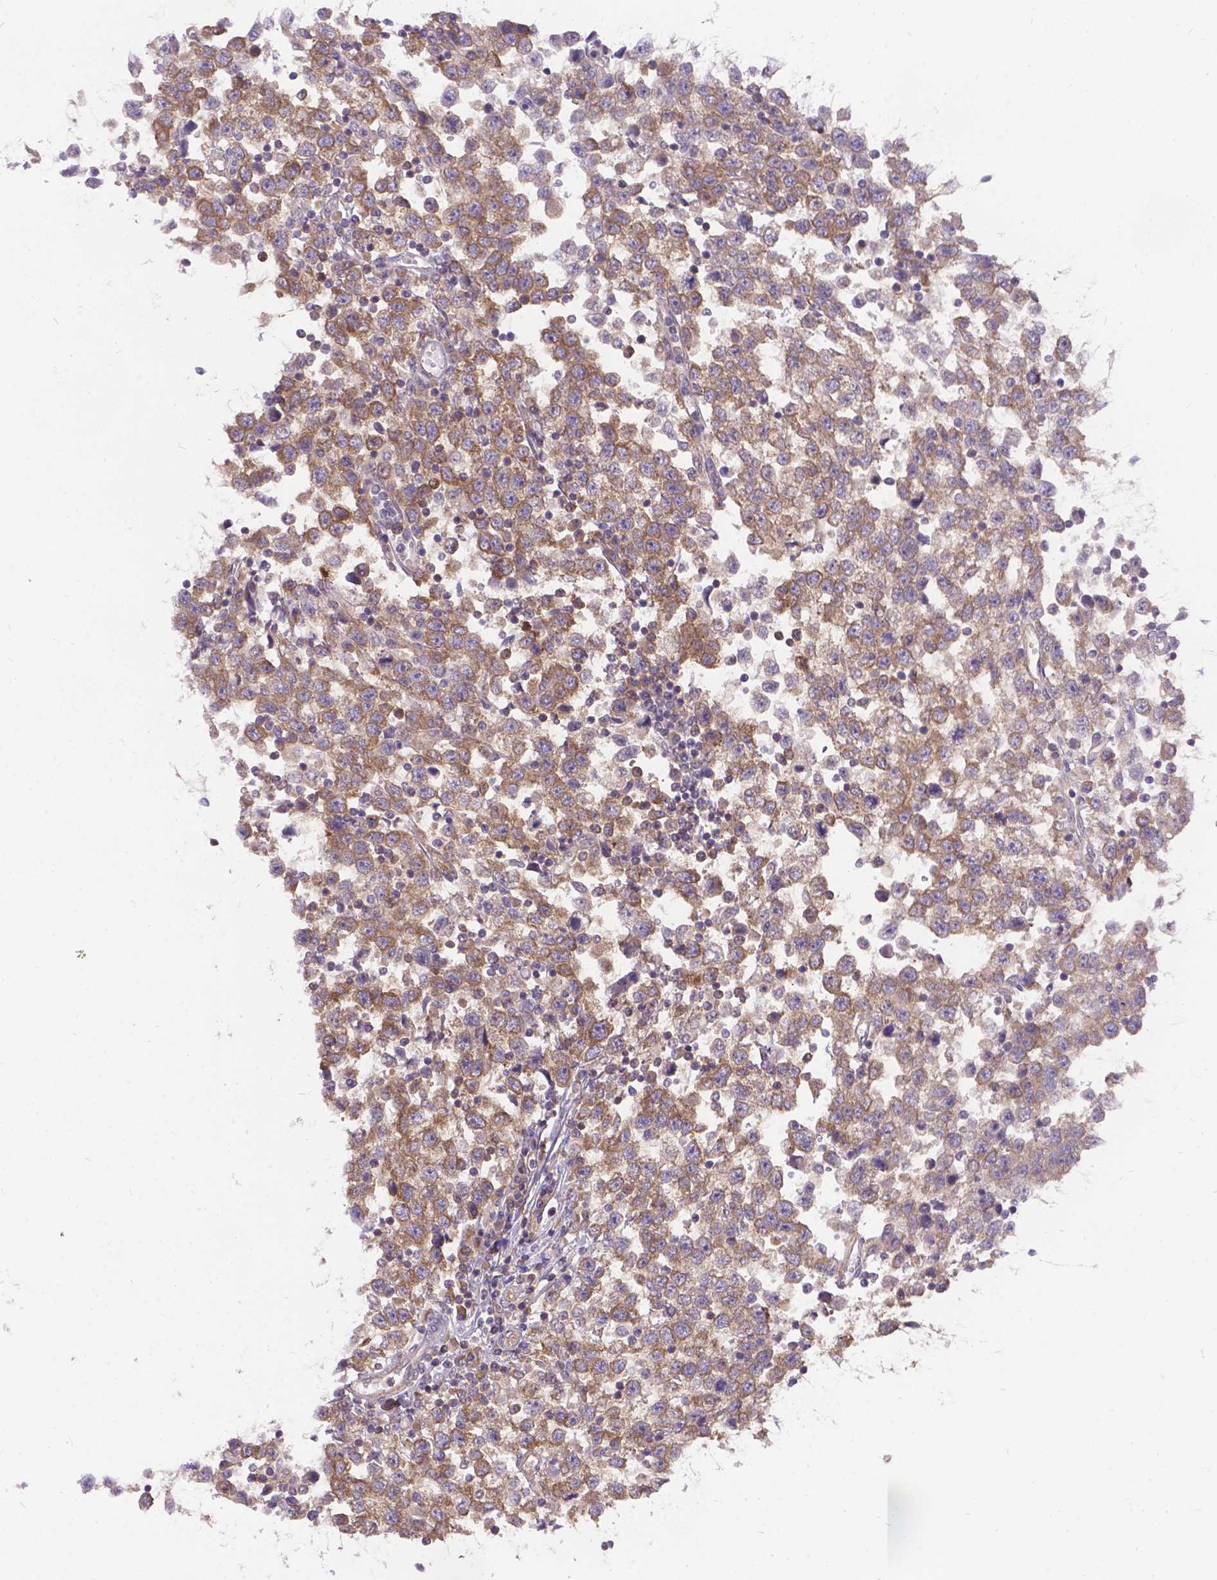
{"staining": {"intensity": "moderate", "quantity": "25%-75%", "location": "cytoplasmic/membranous"}, "tissue": "testis cancer", "cell_type": "Tumor cells", "image_type": "cancer", "snomed": [{"axis": "morphology", "description": "Seminoma, NOS"}, {"axis": "topography", "description": "Testis"}], "caption": "Immunohistochemical staining of testis cancer (seminoma) displays moderate cytoplasmic/membranous protein expression in about 25%-75% of tumor cells.", "gene": "DENND6A", "patient": {"sex": "male", "age": 34}}